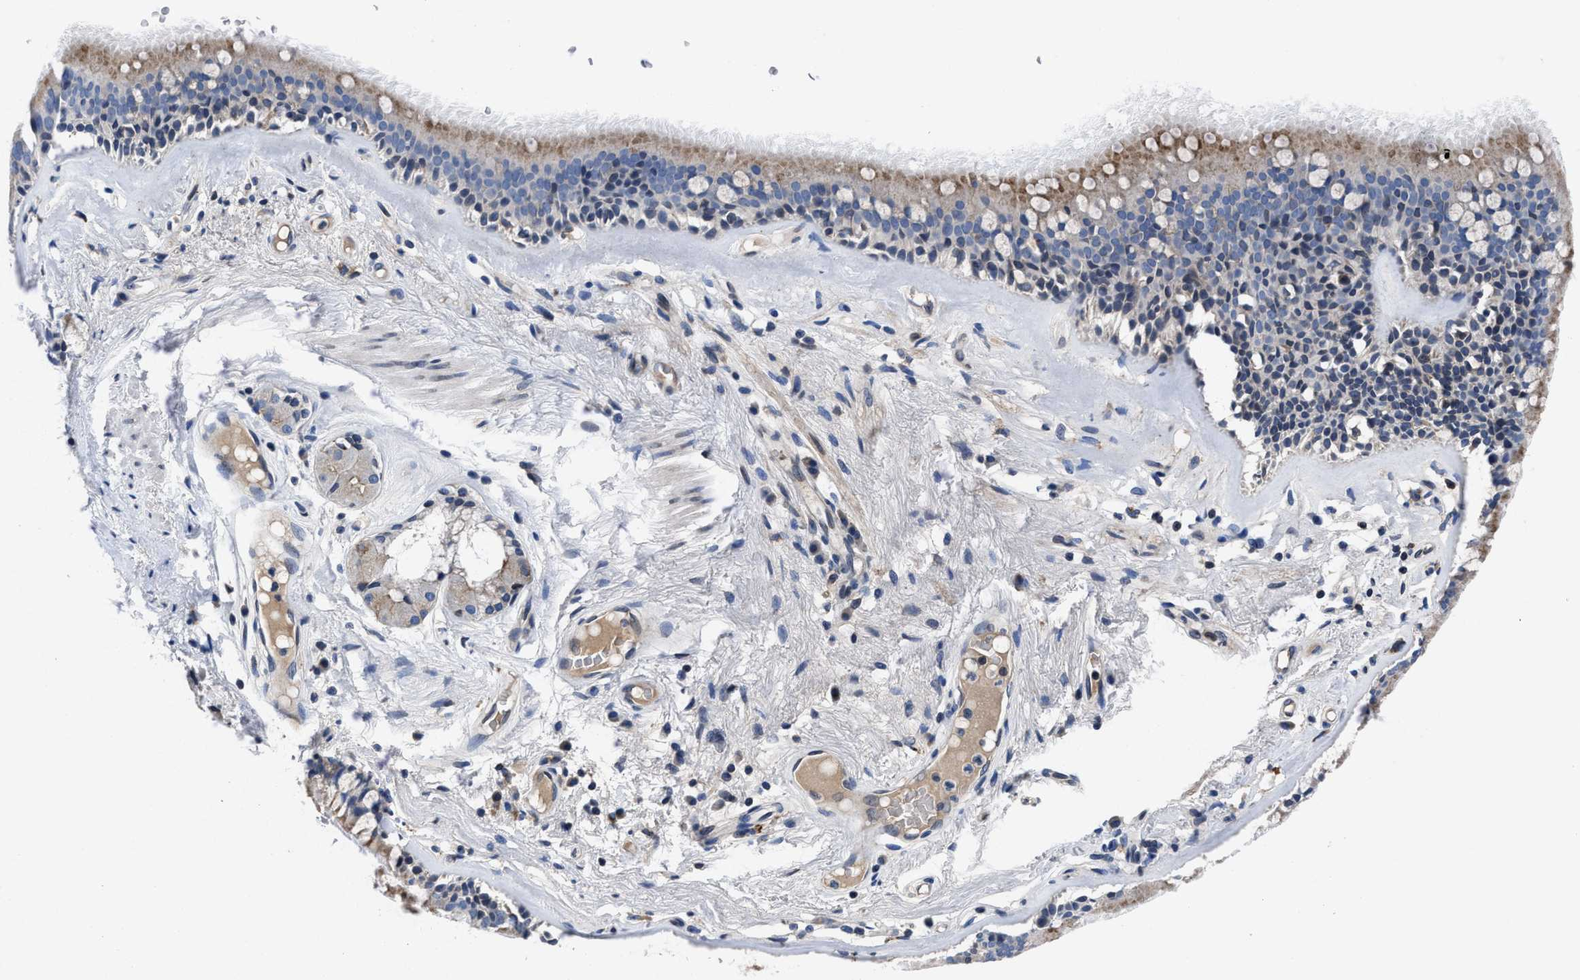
{"staining": {"intensity": "moderate", "quantity": ">75%", "location": "cytoplasmic/membranous"}, "tissue": "bronchus", "cell_type": "Respiratory epithelial cells", "image_type": "normal", "snomed": [{"axis": "morphology", "description": "Normal tissue, NOS"}, {"axis": "topography", "description": "Cartilage tissue"}], "caption": "Benign bronchus reveals moderate cytoplasmic/membranous expression in about >75% of respiratory epithelial cells, visualized by immunohistochemistry. The protein of interest is shown in brown color, while the nuclei are stained blue.", "gene": "CACNA1D", "patient": {"sex": "female", "age": 63}}